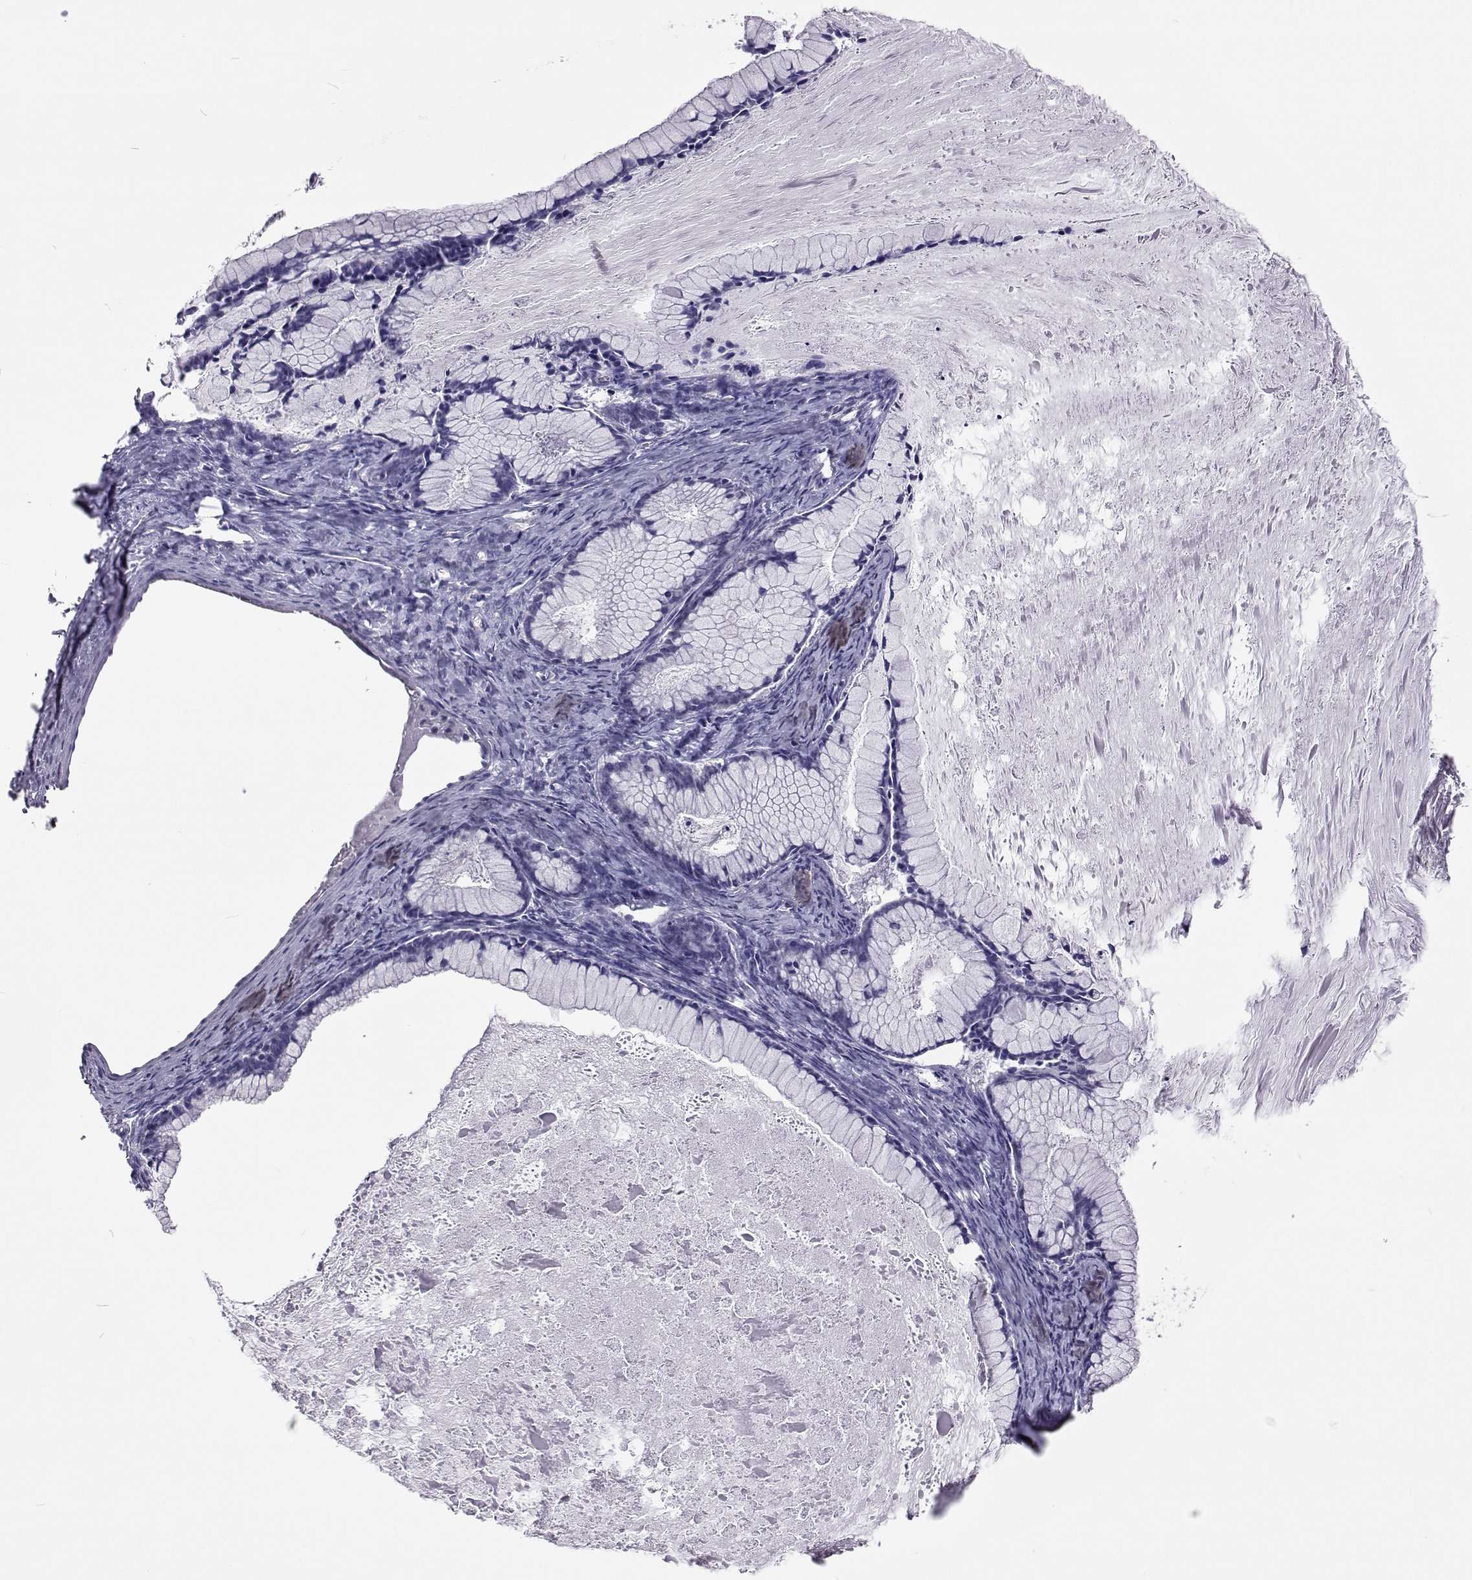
{"staining": {"intensity": "negative", "quantity": "none", "location": "none"}, "tissue": "ovarian cancer", "cell_type": "Tumor cells", "image_type": "cancer", "snomed": [{"axis": "morphology", "description": "Cystadenocarcinoma, mucinous, NOS"}, {"axis": "topography", "description": "Ovary"}], "caption": "Immunohistochemical staining of human ovarian mucinous cystadenocarcinoma exhibits no significant positivity in tumor cells. (Stains: DAB IHC with hematoxylin counter stain, Microscopy: brightfield microscopy at high magnification).", "gene": "GALM", "patient": {"sex": "female", "age": 41}}